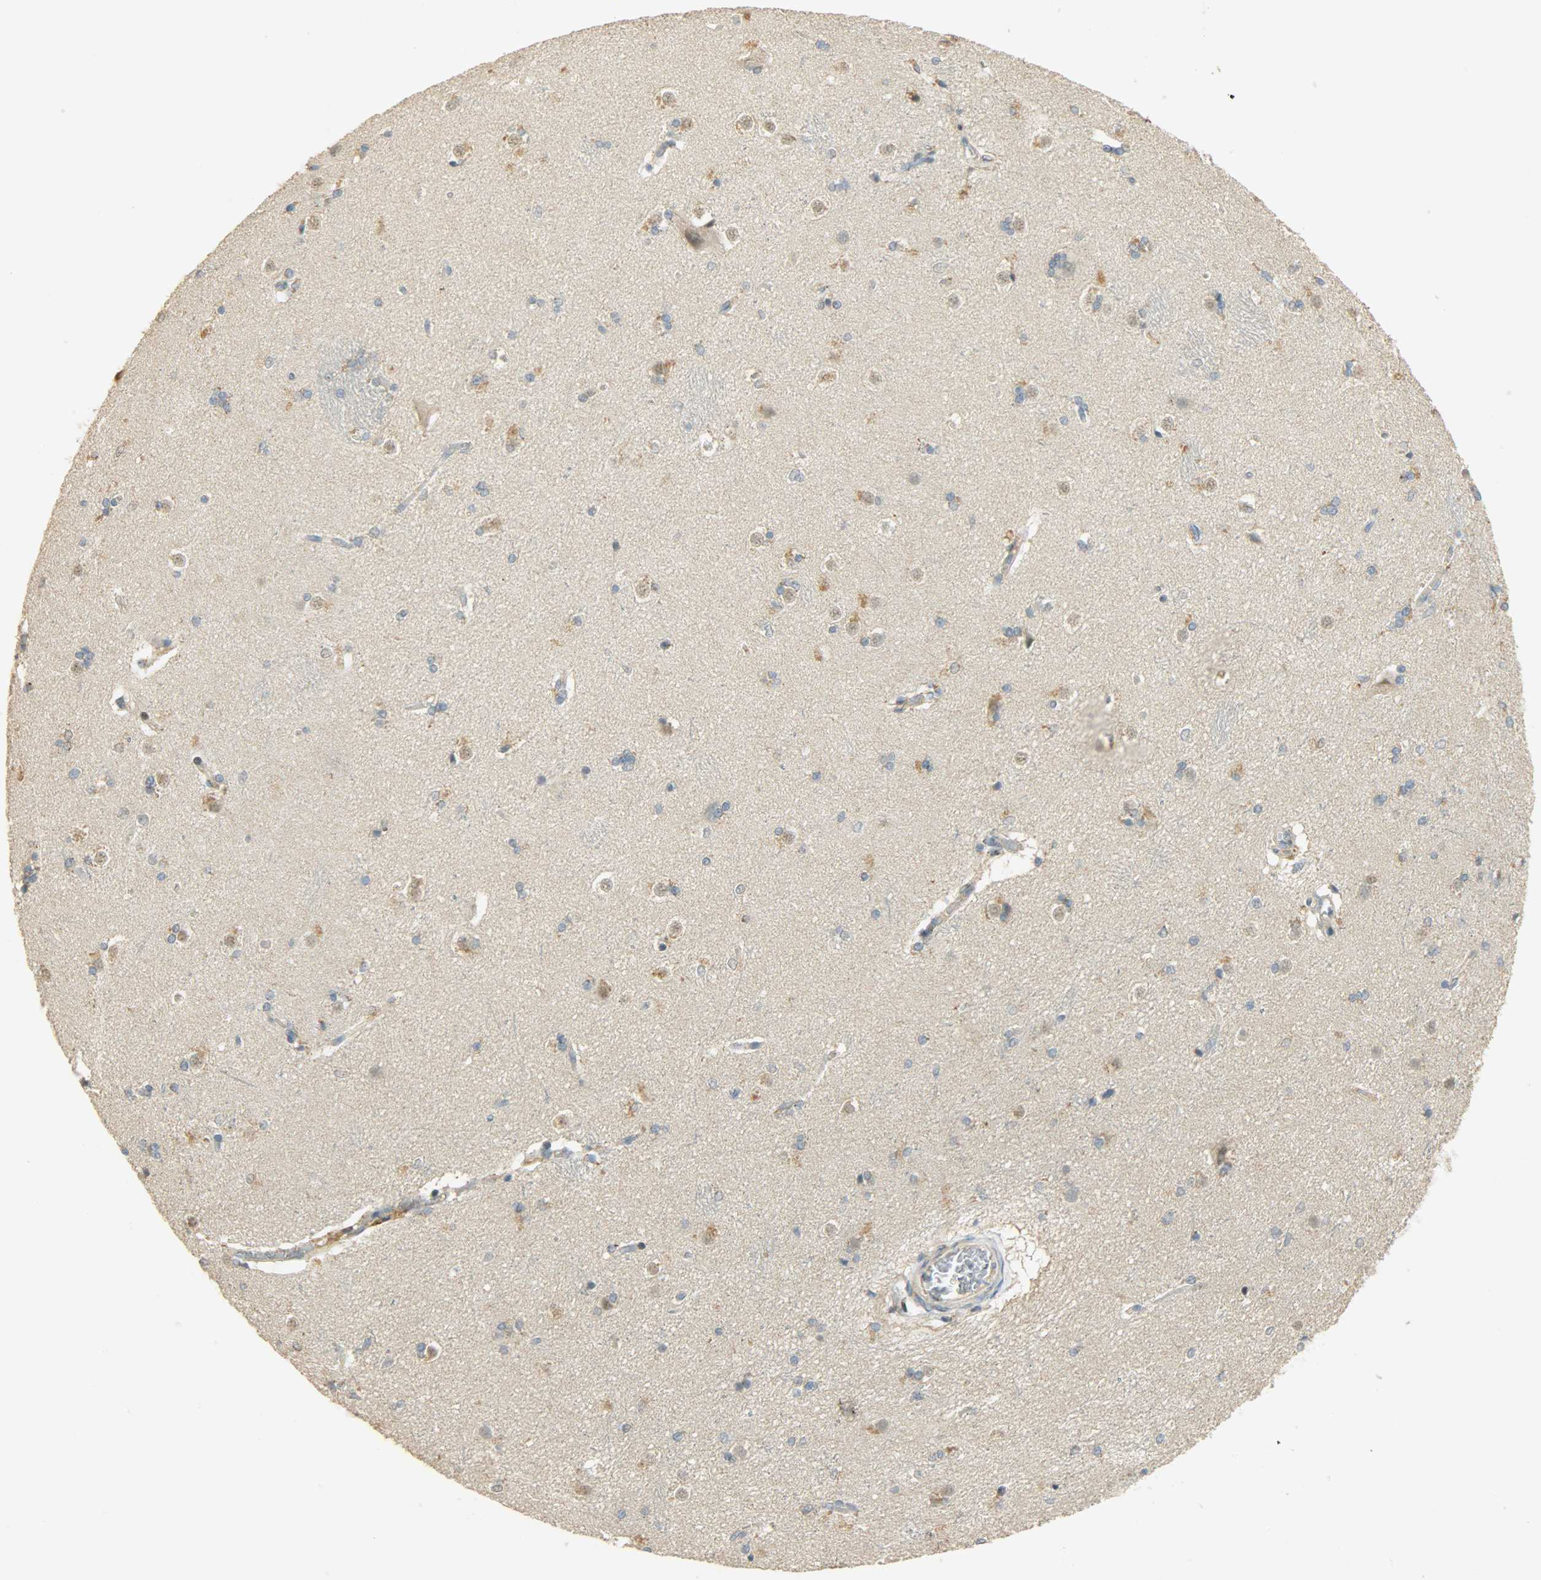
{"staining": {"intensity": "weak", "quantity": ">75%", "location": "cytoplasmic/membranous"}, "tissue": "caudate", "cell_type": "Glial cells", "image_type": "normal", "snomed": [{"axis": "morphology", "description": "Normal tissue, NOS"}, {"axis": "topography", "description": "Lateral ventricle wall"}], "caption": "Immunohistochemistry image of unremarkable caudate: caudate stained using IHC shows low levels of weak protein expression localized specifically in the cytoplasmic/membranous of glial cells, appearing as a cytoplasmic/membranous brown color.", "gene": "HDHD5", "patient": {"sex": "female", "age": 19}}